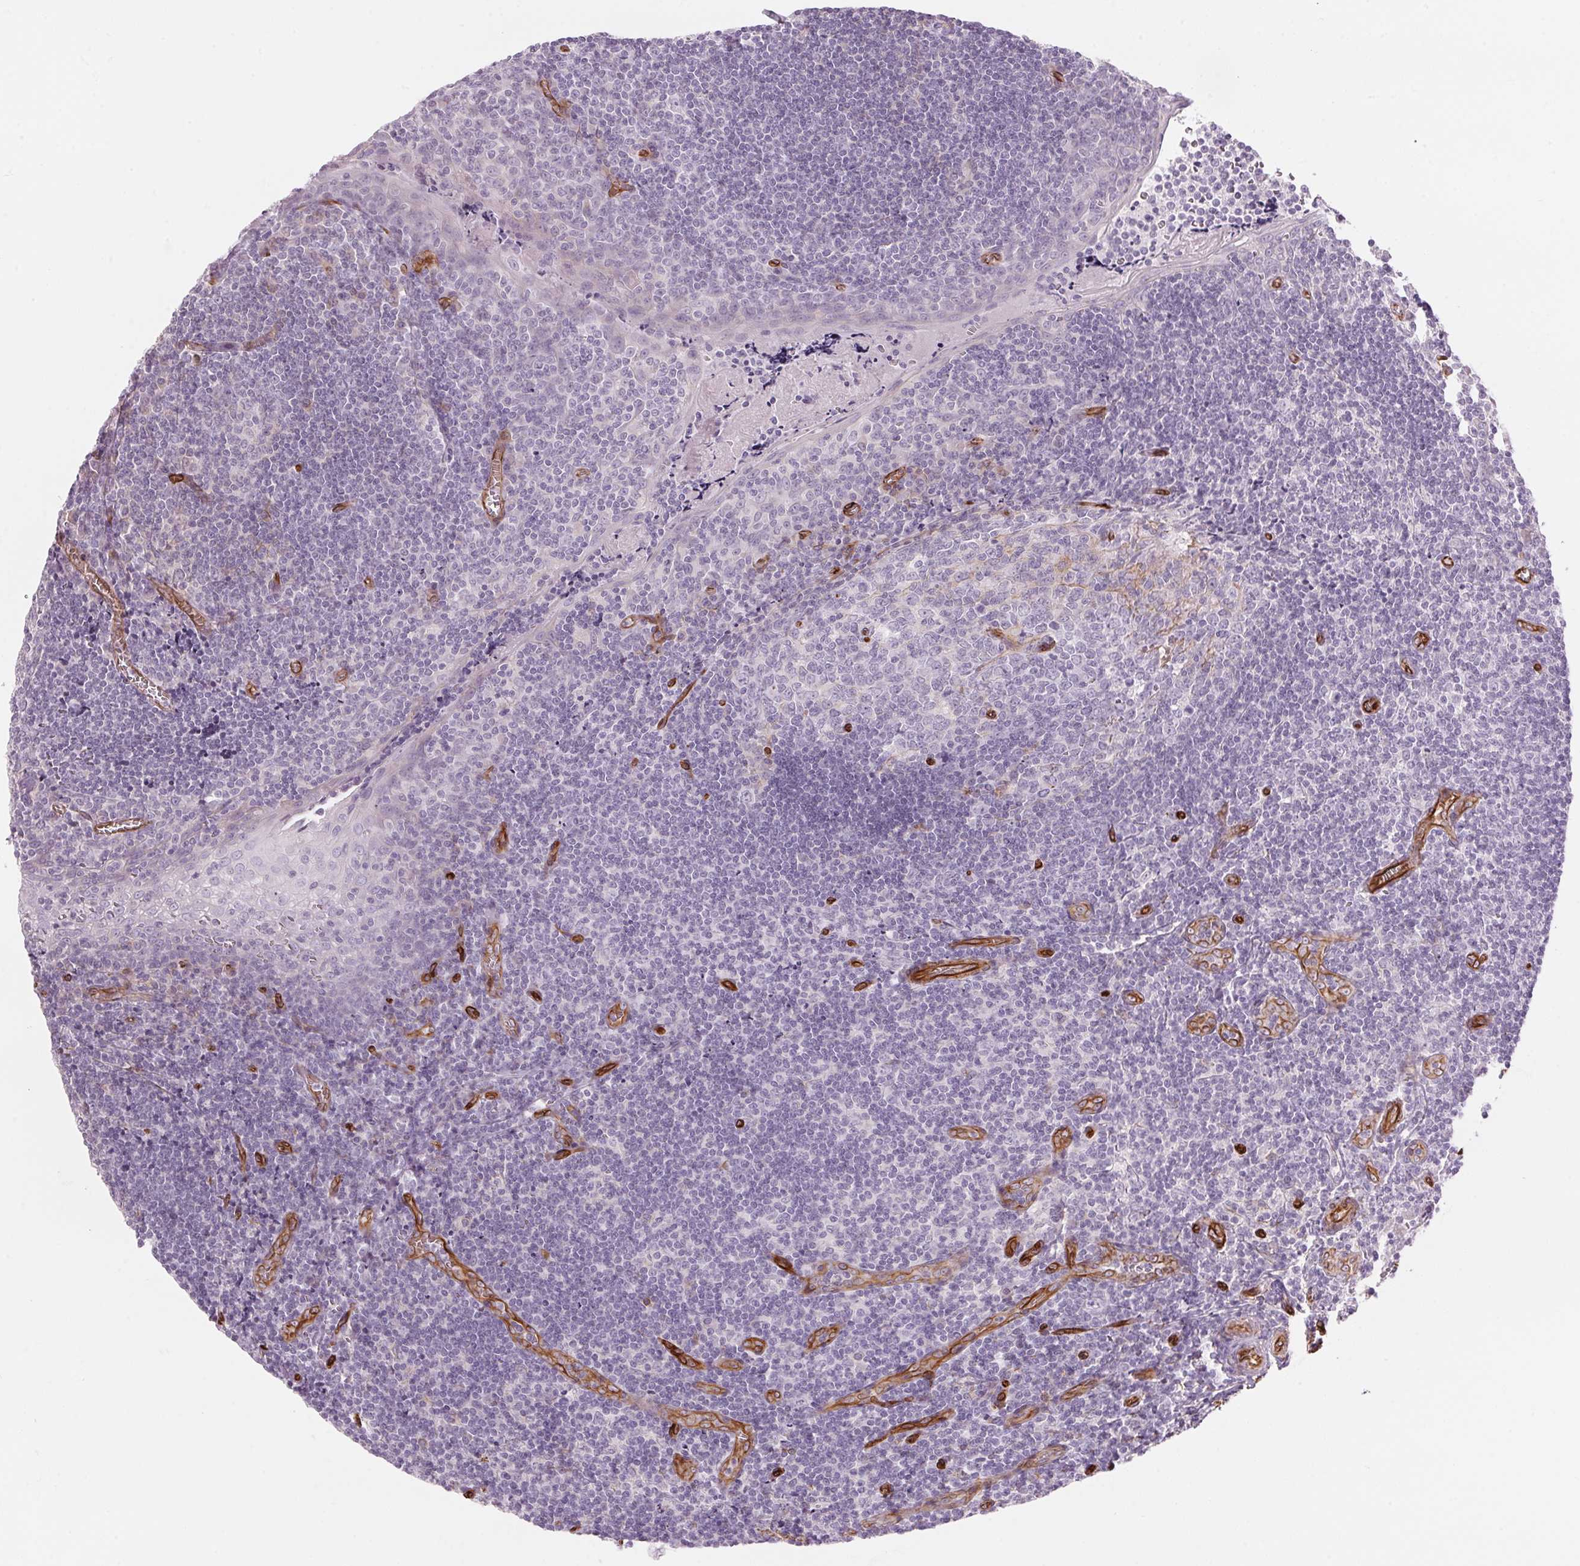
{"staining": {"intensity": "negative", "quantity": "none", "location": "none"}, "tissue": "tonsil", "cell_type": "Germinal center cells", "image_type": "normal", "snomed": [{"axis": "morphology", "description": "Normal tissue, NOS"}, {"axis": "morphology", "description": "Inflammation, NOS"}, {"axis": "topography", "description": "Tonsil"}], "caption": "The immunohistochemistry micrograph has no significant staining in germinal center cells of tonsil.", "gene": "CLPS", "patient": {"sex": "female", "age": 31}}